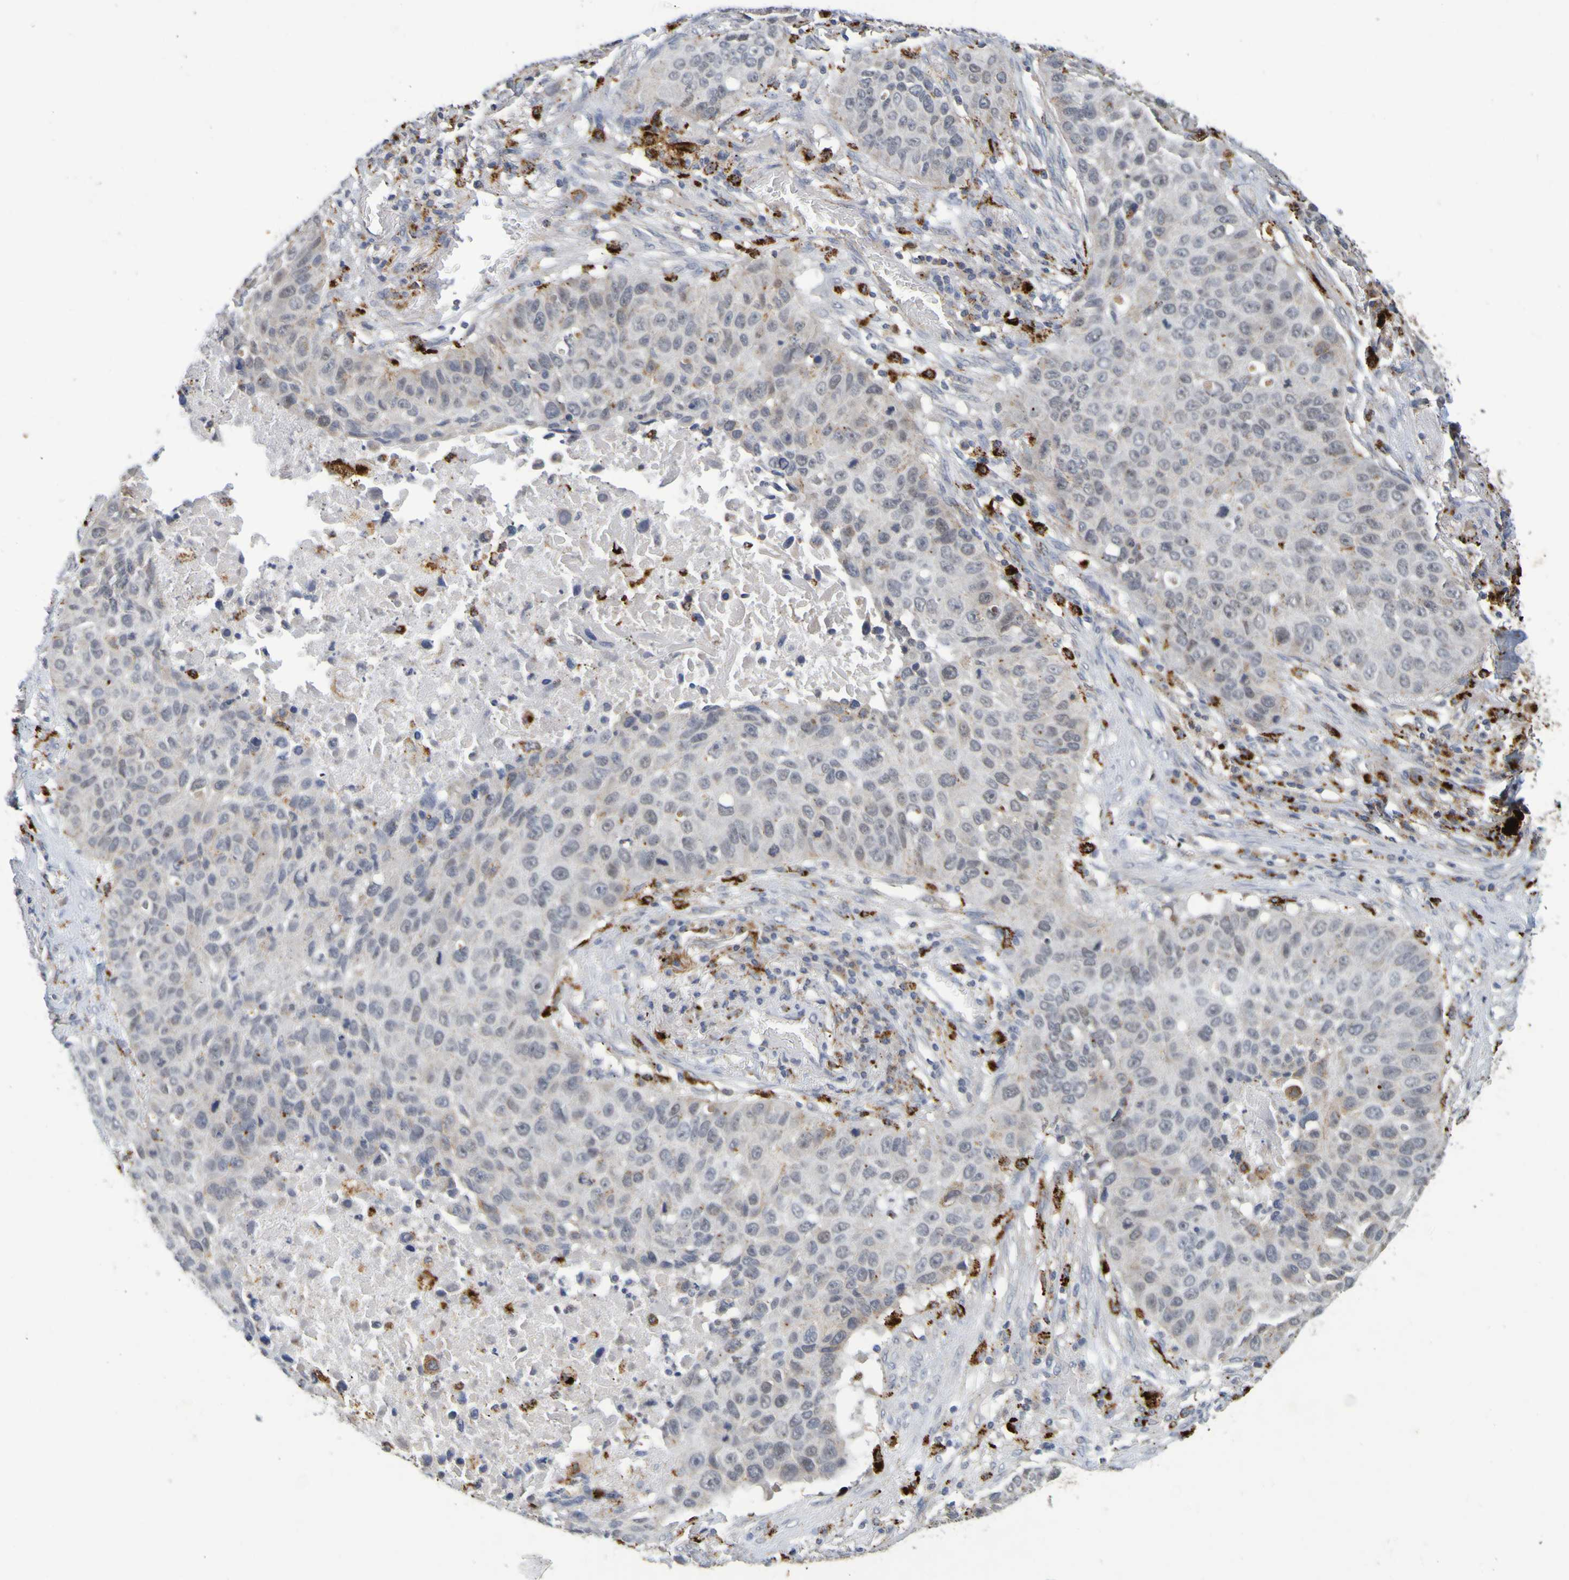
{"staining": {"intensity": "weak", "quantity": "<25%", "location": "cytoplasmic/membranous"}, "tissue": "lung cancer", "cell_type": "Tumor cells", "image_type": "cancer", "snomed": [{"axis": "morphology", "description": "Squamous cell carcinoma, NOS"}, {"axis": "topography", "description": "Lung"}], "caption": "Tumor cells show no significant positivity in lung squamous cell carcinoma. (Stains: DAB (3,3'-diaminobenzidine) immunohistochemistry with hematoxylin counter stain, Microscopy: brightfield microscopy at high magnification).", "gene": "TPH1", "patient": {"sex": "male", "age": 57}}